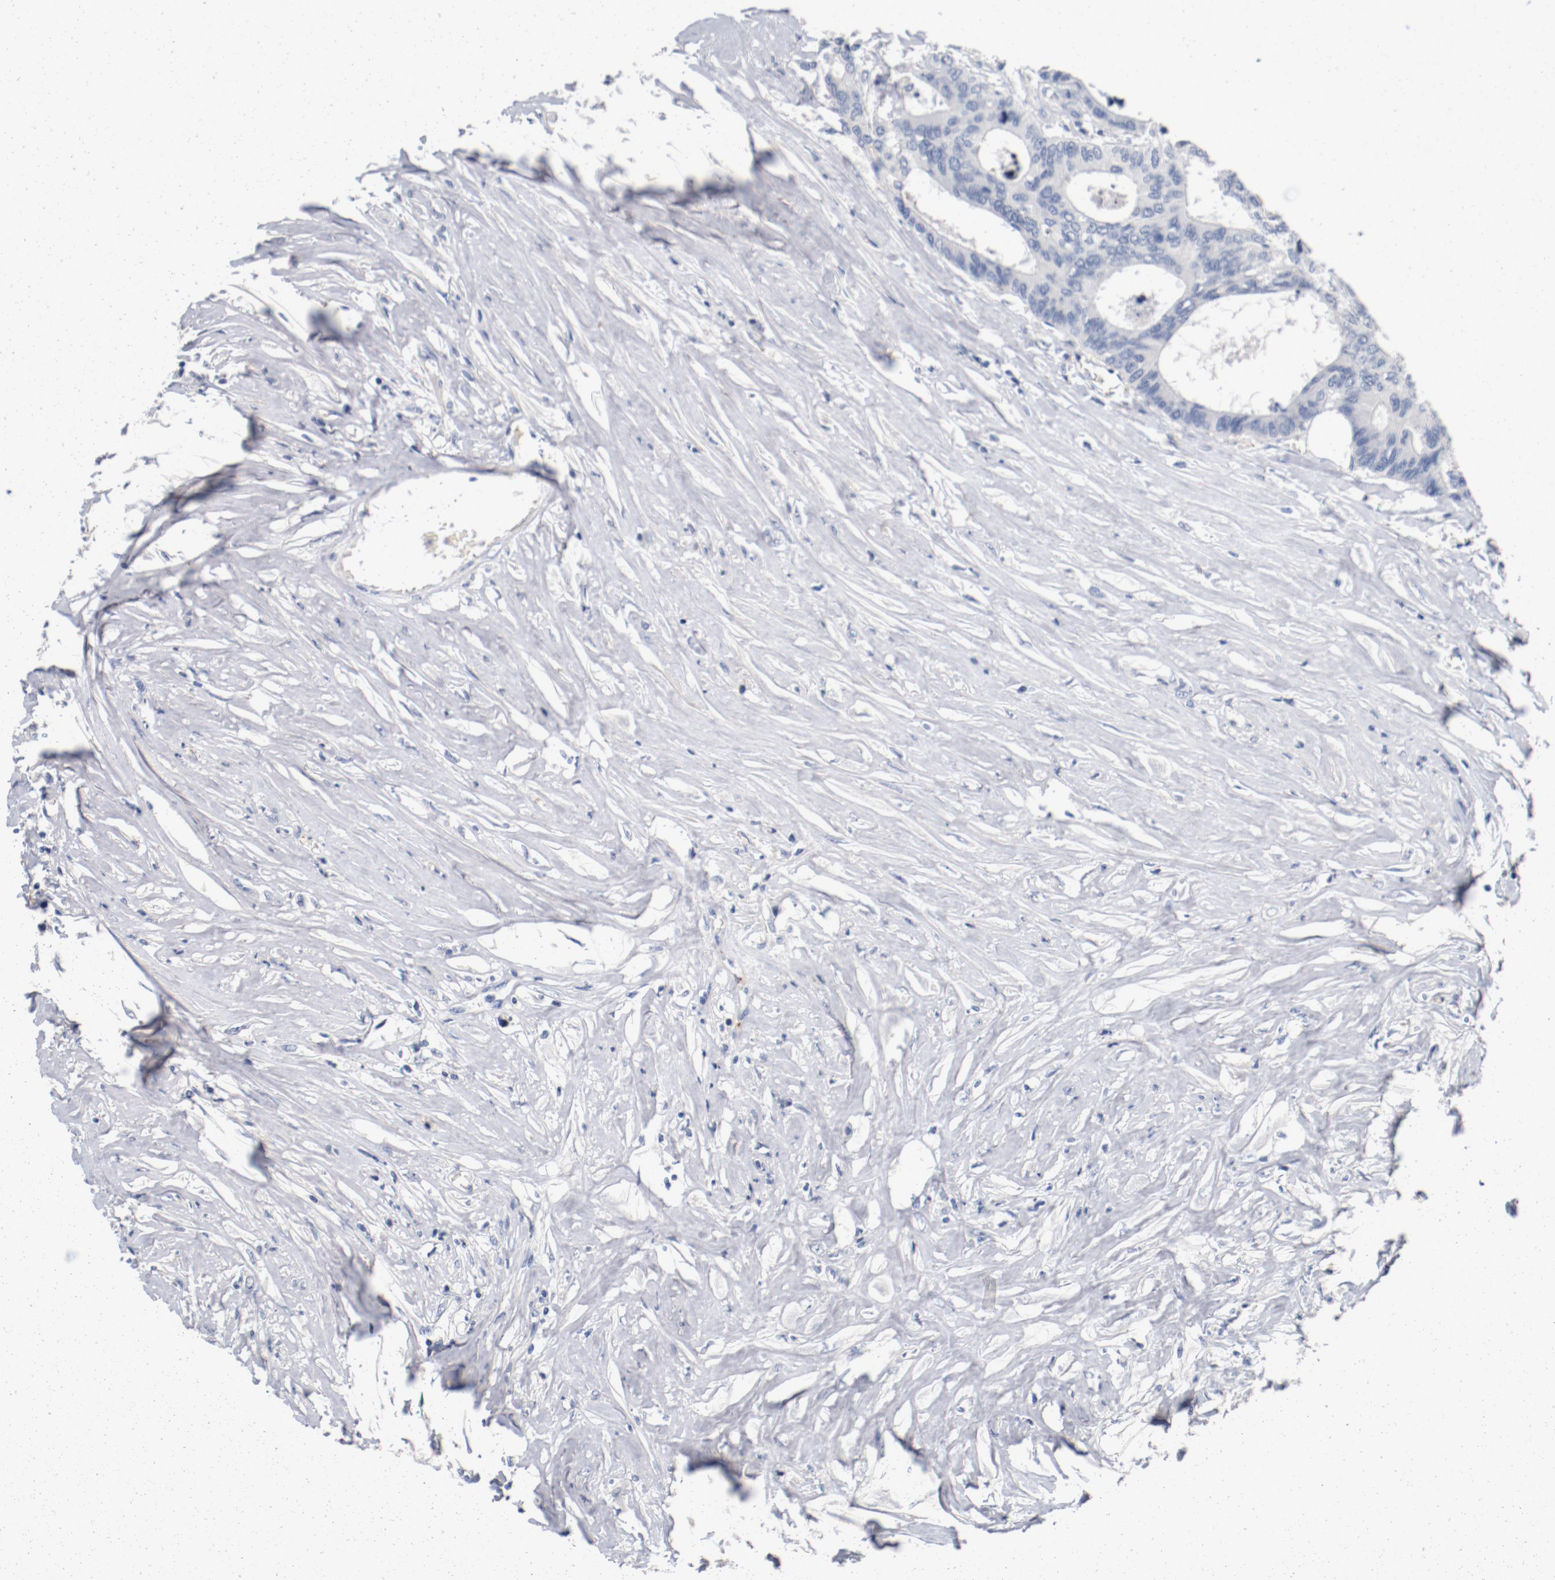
{"staining": {"intensity": "negative", "quantity": "none", "location": "none"}, "tissue": "colorectal cancer", "cell_type": "Tumor cells", "image_type": "cancer", "snomed": [{"axis": "morphology", "description": "Adenocarcinoma, NOS"}, {"axis": "topography", "description": "Rectum"}], "caption": "Tumor cells are negative for protein expression in human colorectal adenocarcinoma.", "gene": "PIM1", "patient": {"sex": "male", "age": 55}}